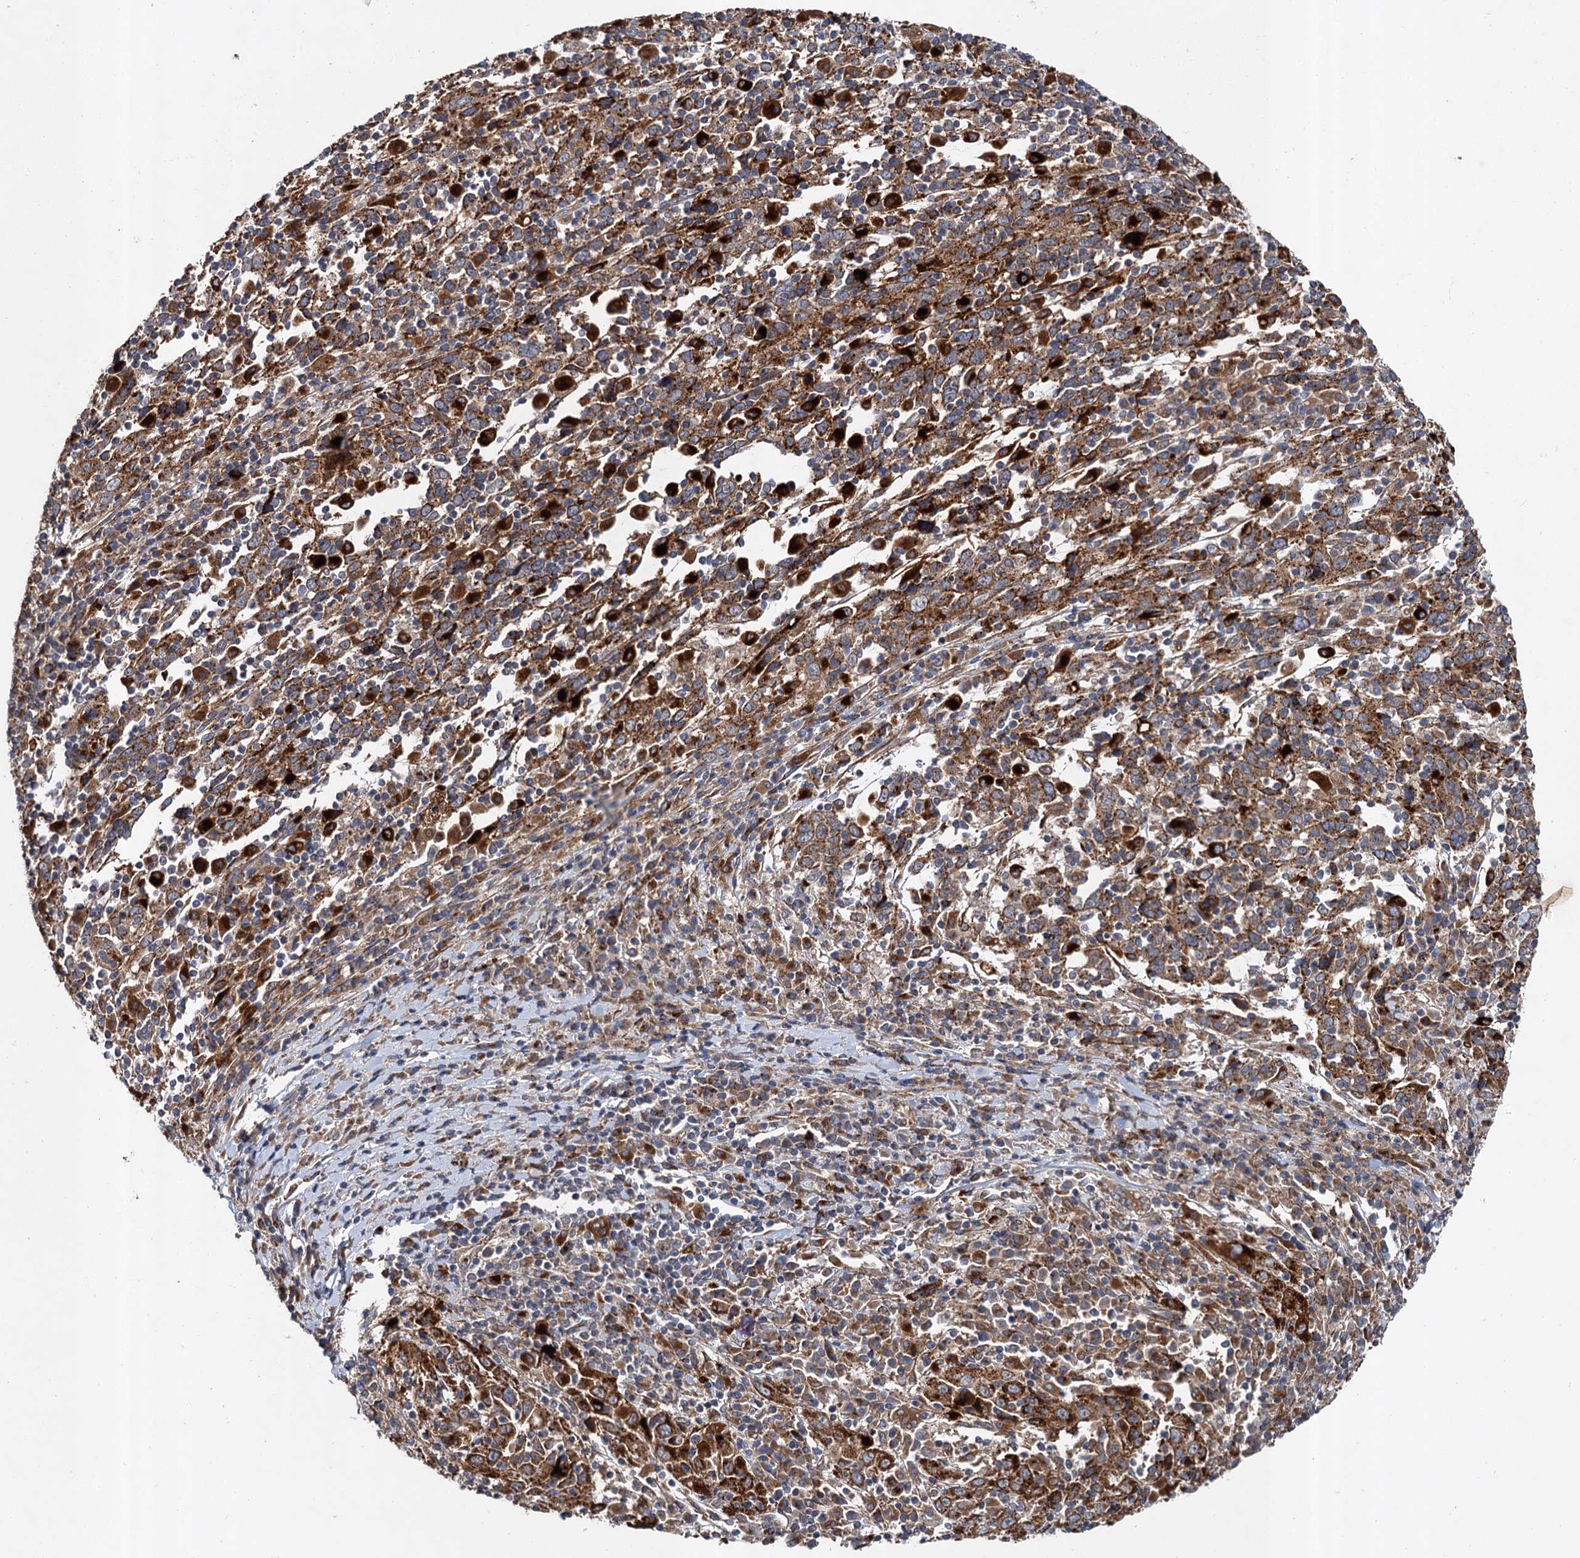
{"staining": {"intensity": "strong", "quantity": ">75%", "location": "cytoplasmic/membranous"}, "tissue": "cervical cancer", "cell_type": "Tumor cells", "image_type": "cancer", "snomed": [{"axis": "morphology", "description": "Squamous cell carcinoma, NOS"}, {"axis": "topography", "description": "Cervix"}], "caption": "Human cervical squamous cell carcinoma stained with a brown dye reveals strong cytoplasmic/membranous positive expression in approximately >75% of tumor cells.", "gene": "GBA1", "patient": {"sex": "female", "age": 46}}